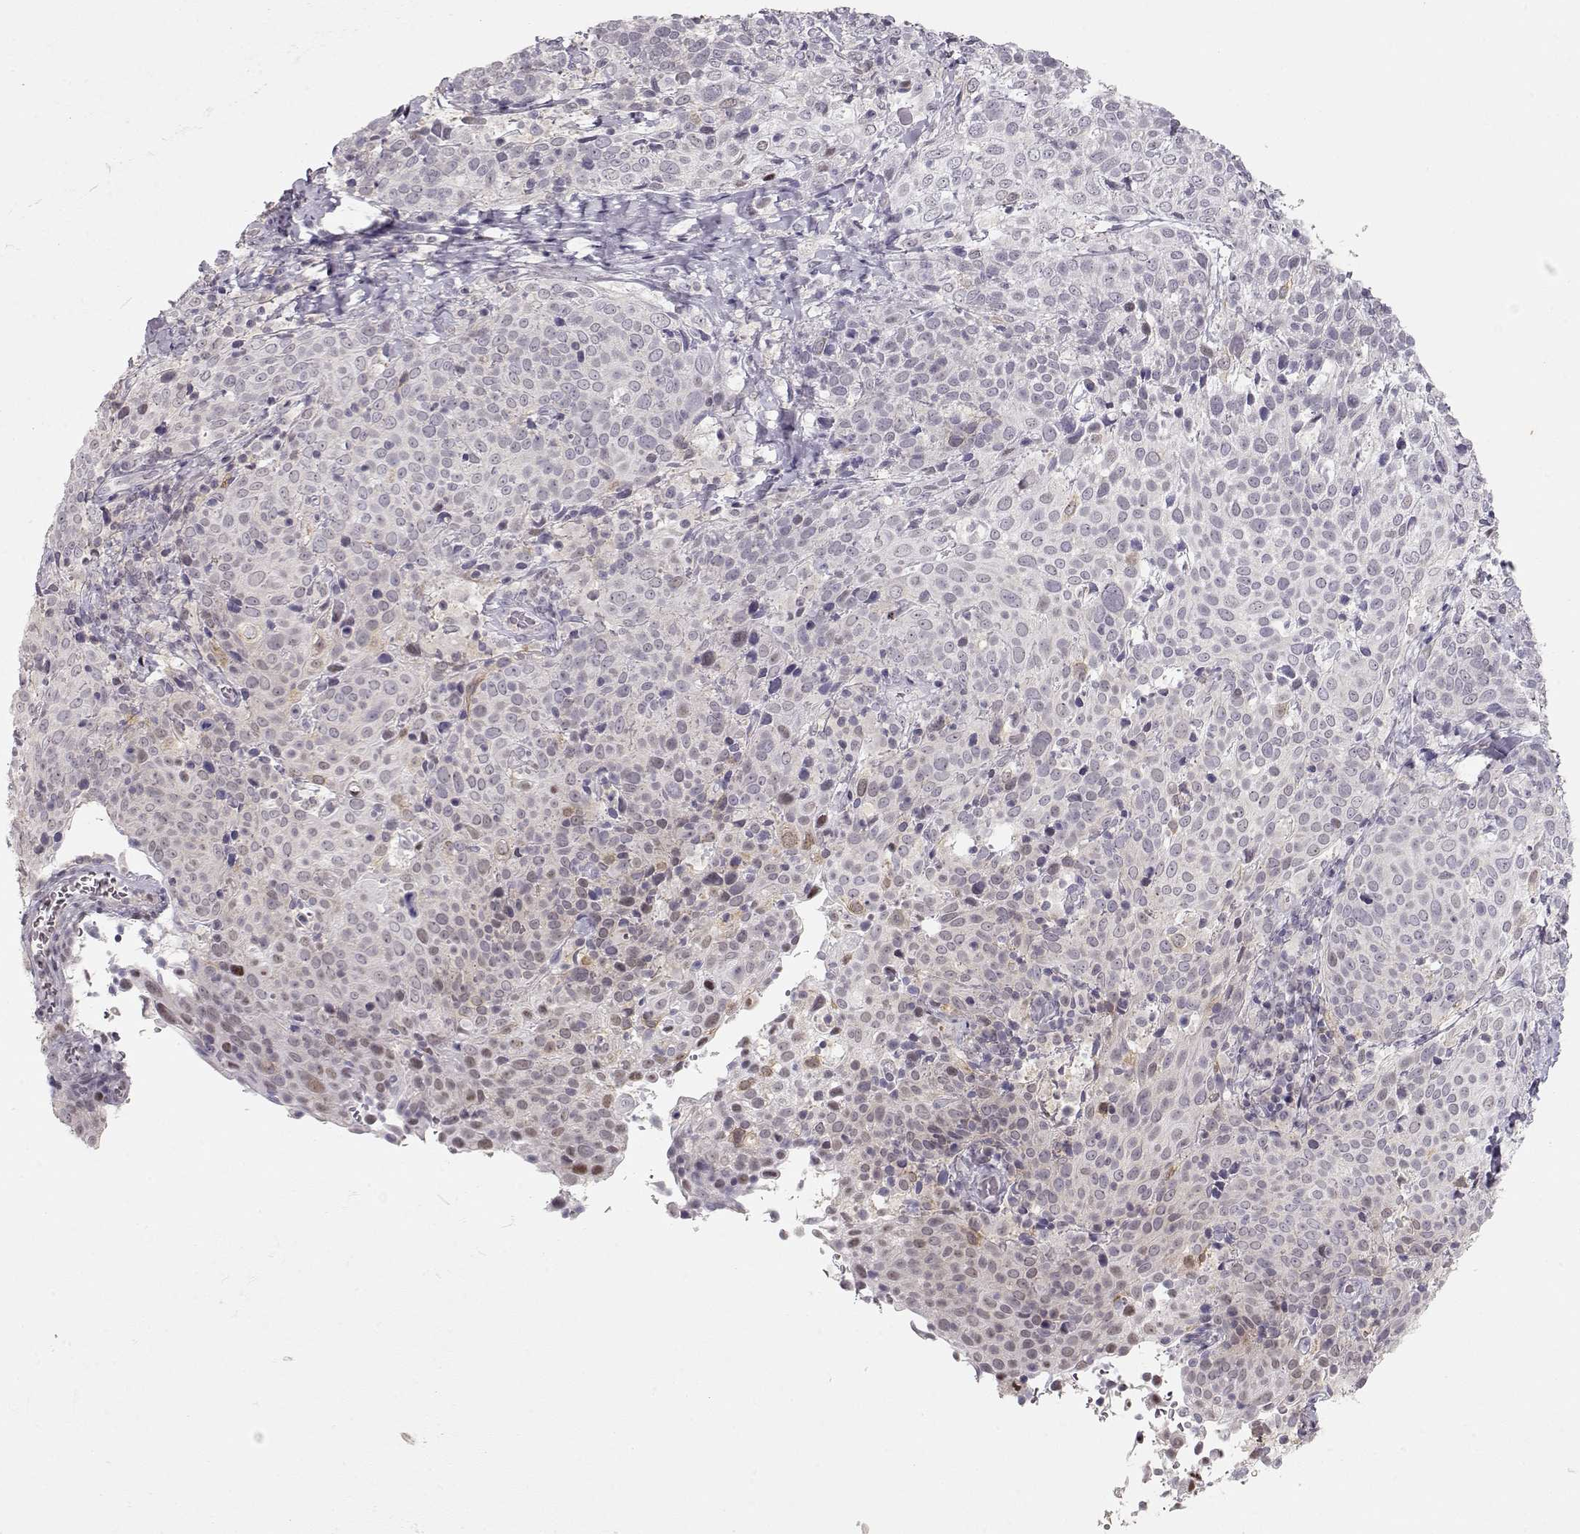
{"staining": {"intensity": "negative", "quantity": "none", "location": "none"}, "tissue": "cervical cancer", "cell_type": "Tumor cells", "image_type": "cancer", "snomed": [{"axis": "morphology", "description": "Squamous cell carcinoma, NOS"}, {"axis": "topography", "description": "Cervix"}], "caption": "Cervical cancer (squamous cell carcinoma) stained for a protein using IHC displays no staining tumor cells.", "gene": "TEPP", "patient": {"sex": "female", "age": 61}}